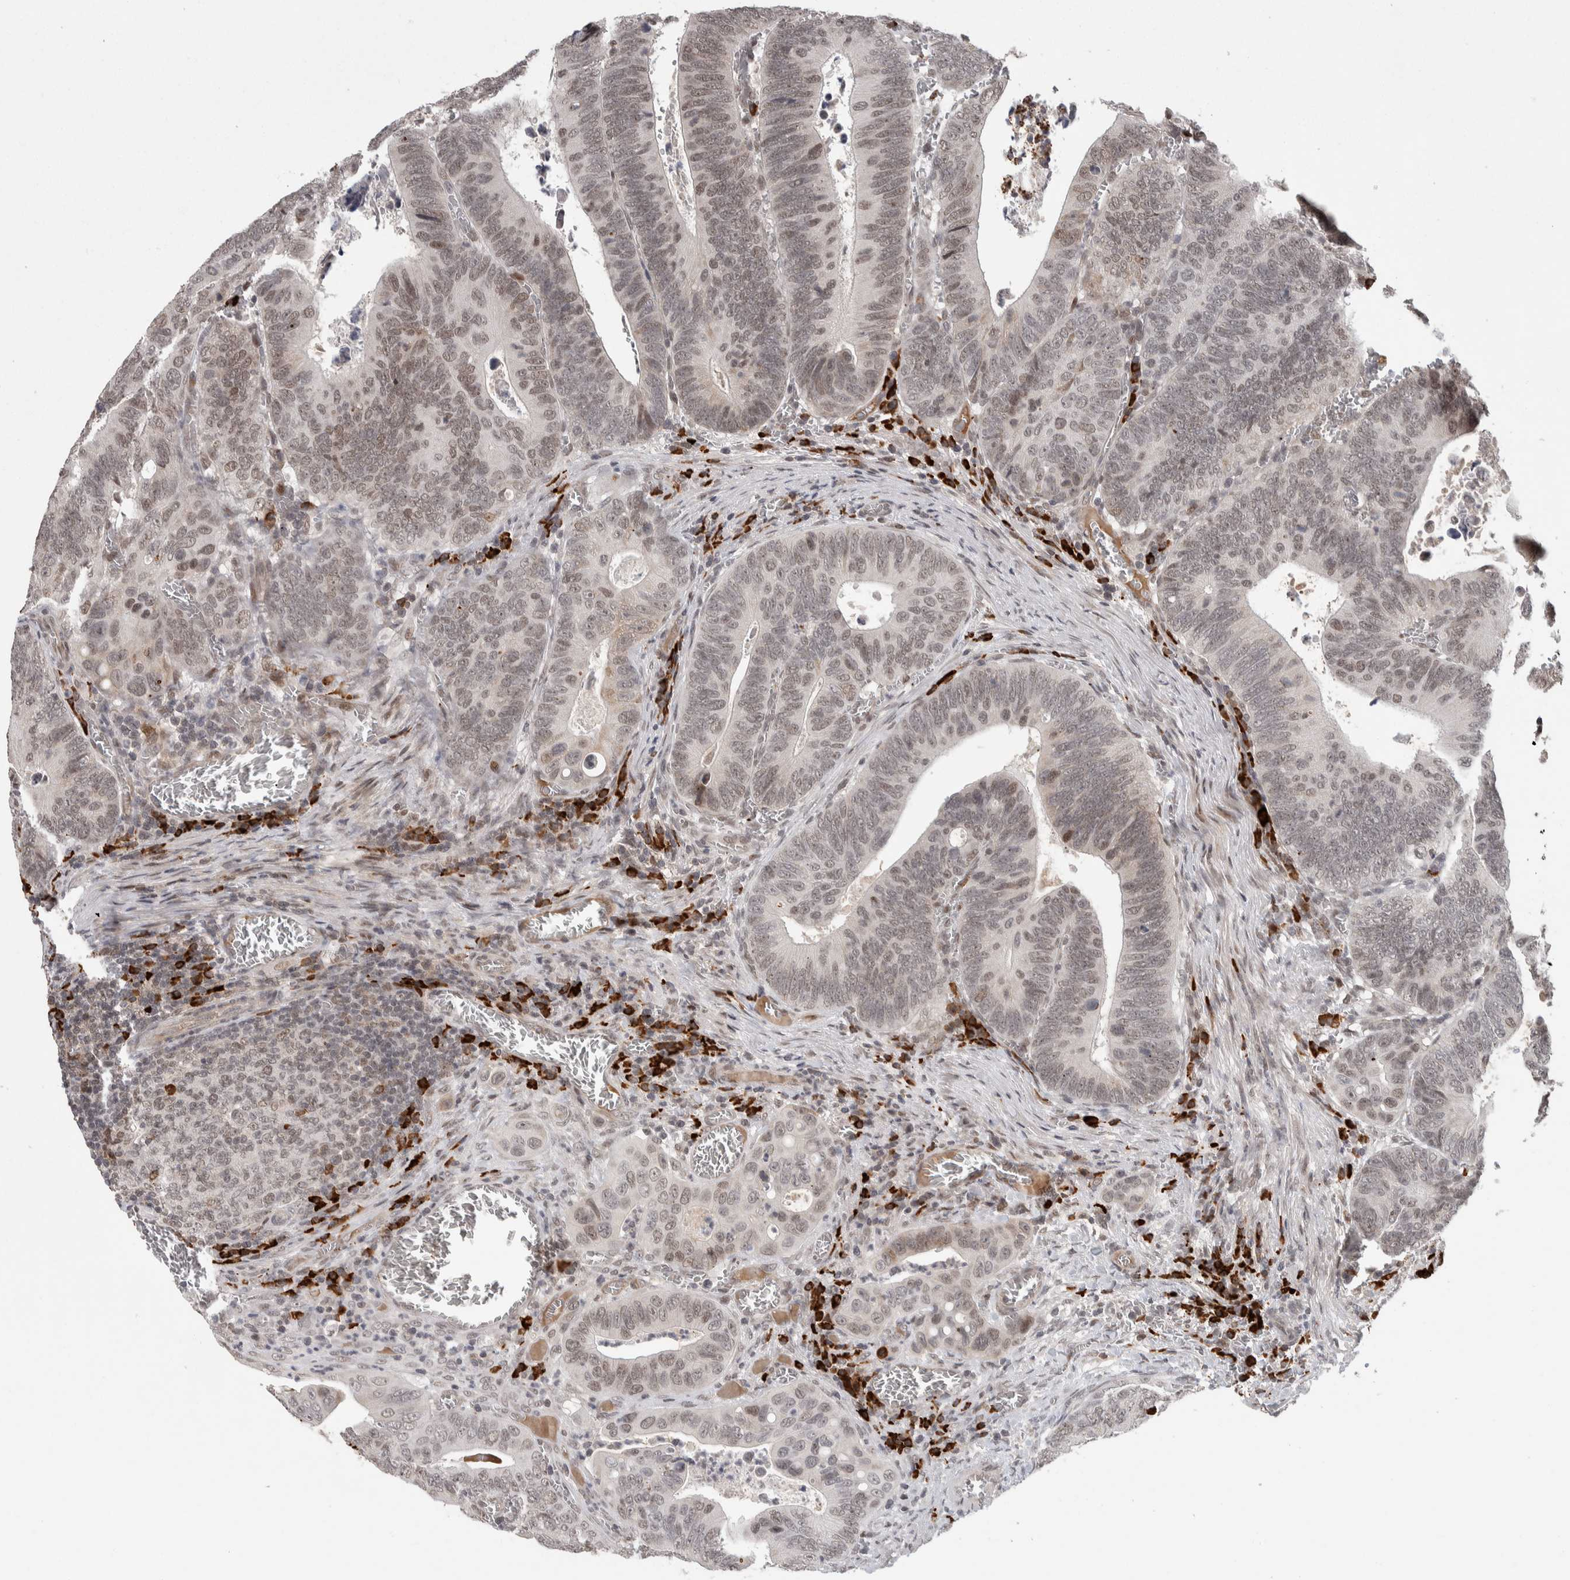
{"staining": {"intensity": "weak", "quantity": ">75%", "location": "nuclear"}, "tissue": "colorectal cancer", "cell_type": "Tumor cells", "image_type": "cancer", "snomed": [{"axis": "morphology", "description": "Inflammation, NOS"}, {"axis": "morphology", "description": "Adenocarcinoma, NOS"}, {"axis": "topography", "description": "Colon"}], "caption": "A brown stain labels weak nuclear expression of a protein in human colorectal cancer tumor cells.", "gene": "ZNF592", "patient": {"sex": "male", "age": 72}}